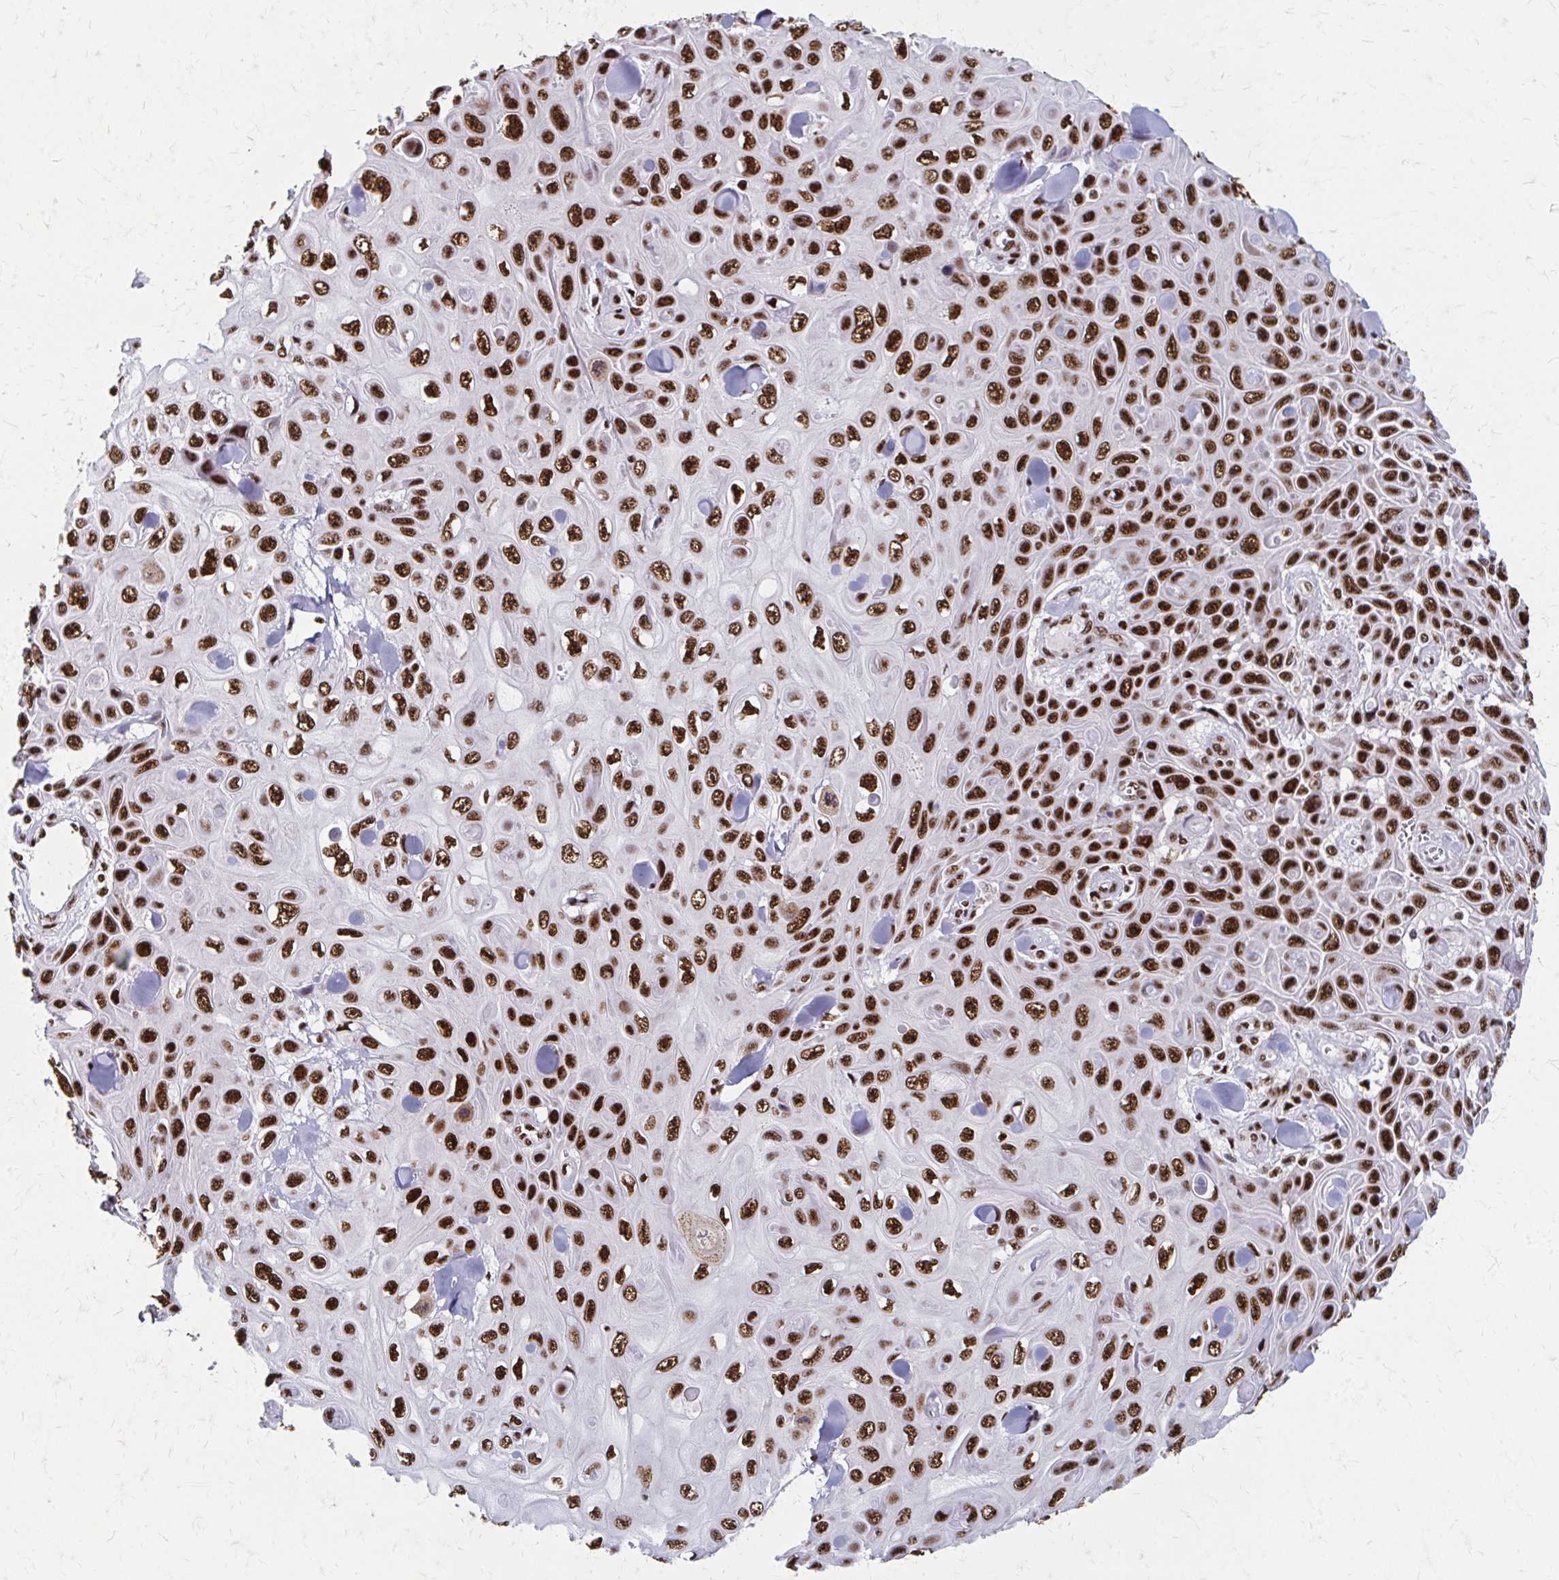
{"staining": {"intensity": "strong", "quantity": ">75%", "location": "nuclear"}, "tissue": "skin cancer", "cell_type": "Tumor cells", "image_type": "cancer", "snomed": [{"axis": "morphology", "description": "Squamous cell carcinoma, NOS"}, {"axis": "topography", "description": "Skin"}], "caption": "Brown immunohistochemical staining in human skin cancer shows strong nuclear expression in about >75% of tumor cells. Nuclei are stained in blue.", "gene": "CNKSR3", "patient": {"sex": "male", "age": 82}}